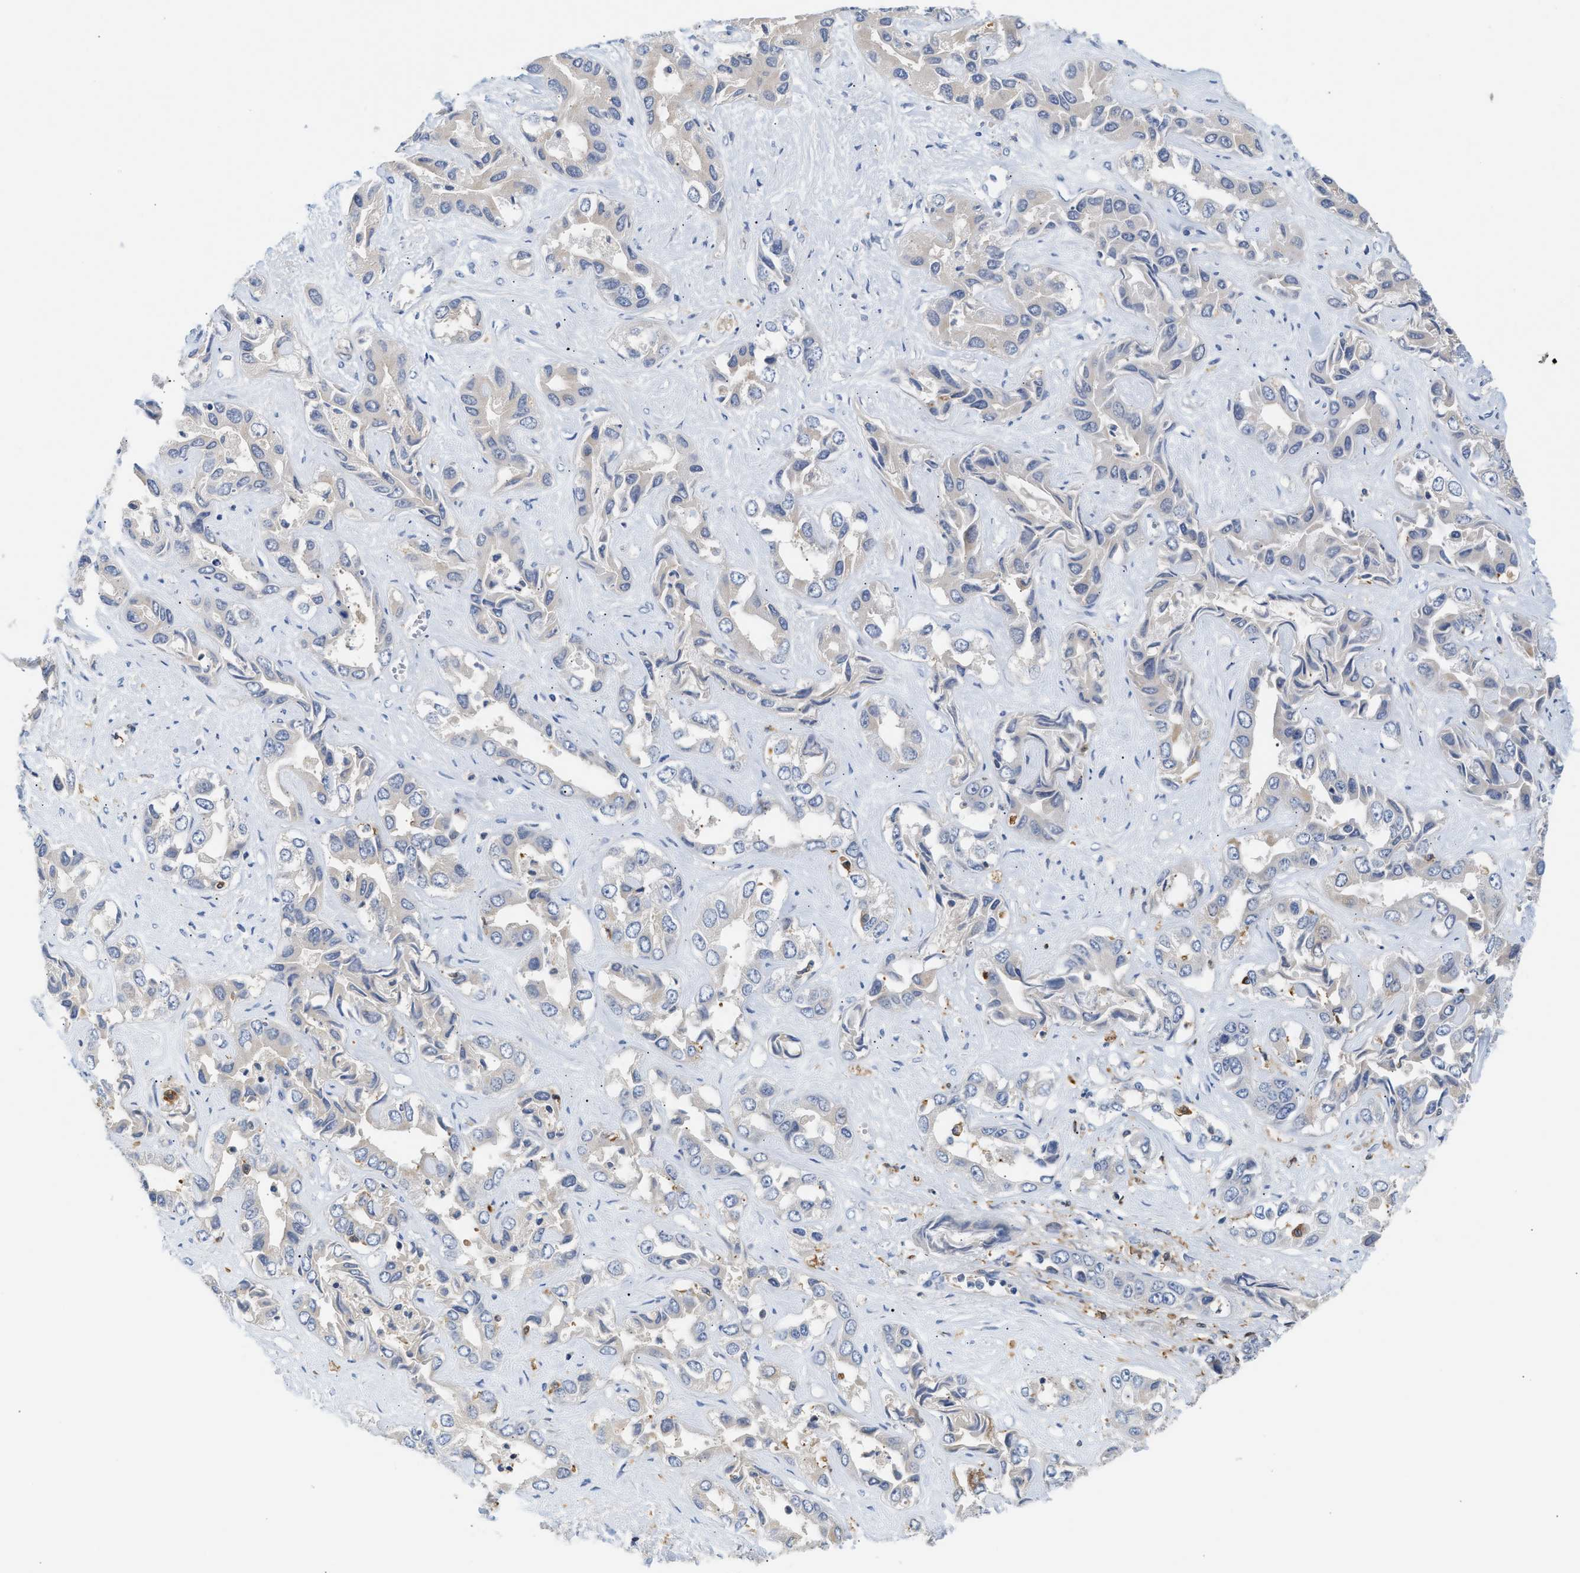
{"staining": {"intensity": "negative", "quantity": "none", "location": "none"}, "tissue": "liver cancer", "cell_type": "Tumor cells", "image_type": "cancer", "snomed": [{"axis": "morphology", "description": "Cholangiocarcinoma"}, {"axis": "topography", "description": "Liver"}], "caption": "This is an immunohistochemistry histopathology image of human liver cancer (cholangiocarcinoma). There is no expression in tumor cells.", "gene": "SLIT2", "patient": {"sex": "female", "age": 52}}